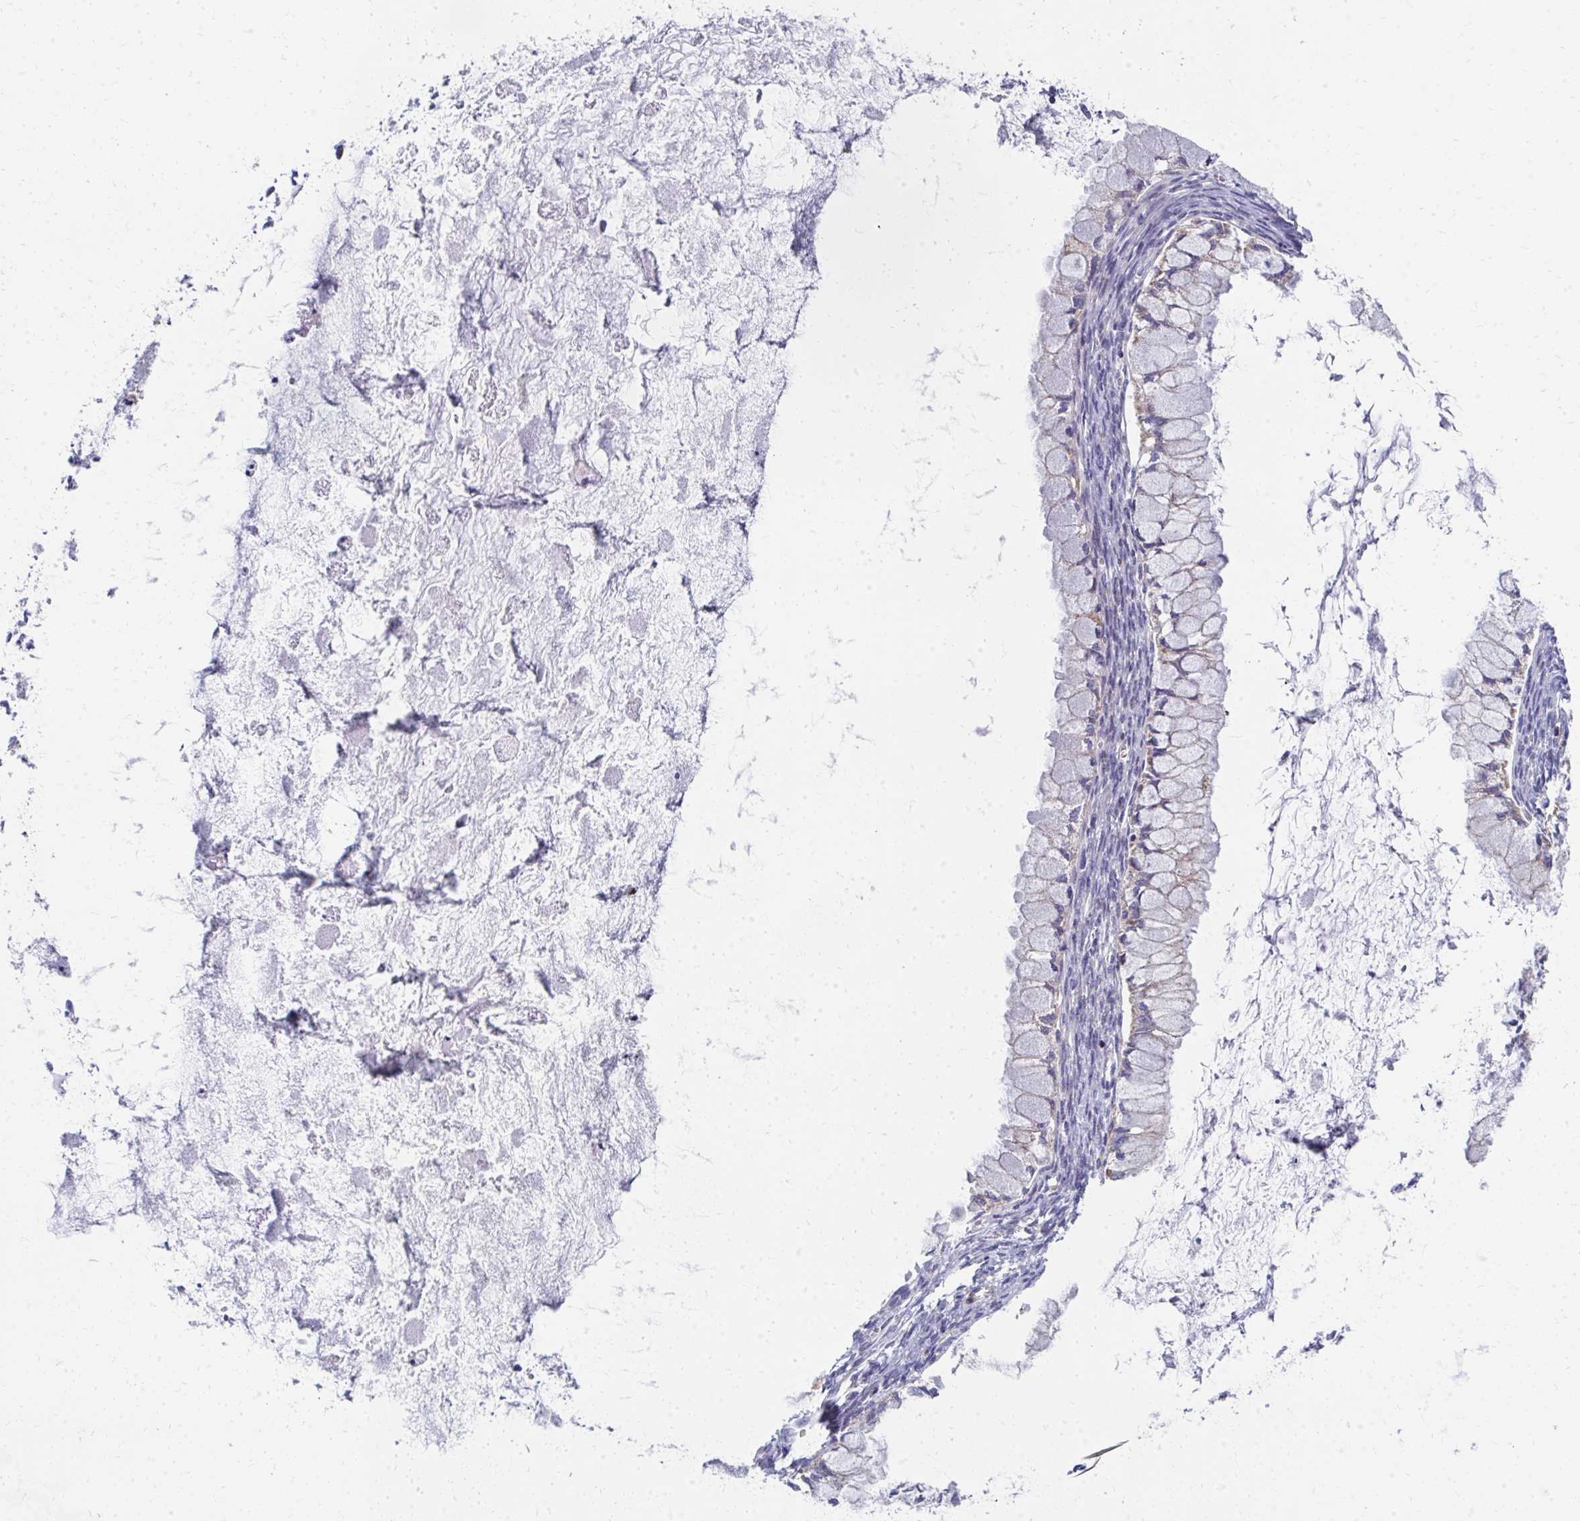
{"staining": {"intensity": "negative", "quantity": "none", "location": "none"}, "tissue": "ovarian cancer", "cell_type": "Tumor cells", "image_type": "cancer", "snomed": [{"axis": "morphology", "description": "Cystadenocarcinoma, mucinous, NOS"}, {"axis": "topography", "description": "Ovary"}], "caption": "IHC image of neoplastic tissue: human mucinous cystadenocarcinoma (ovarian) stained with DAB (3,3'-diaminobenzidine) exhibits no significant protein staining in tumor cells.", "gene": "IL37", "patient": {"sex": "female", "age": 34}}